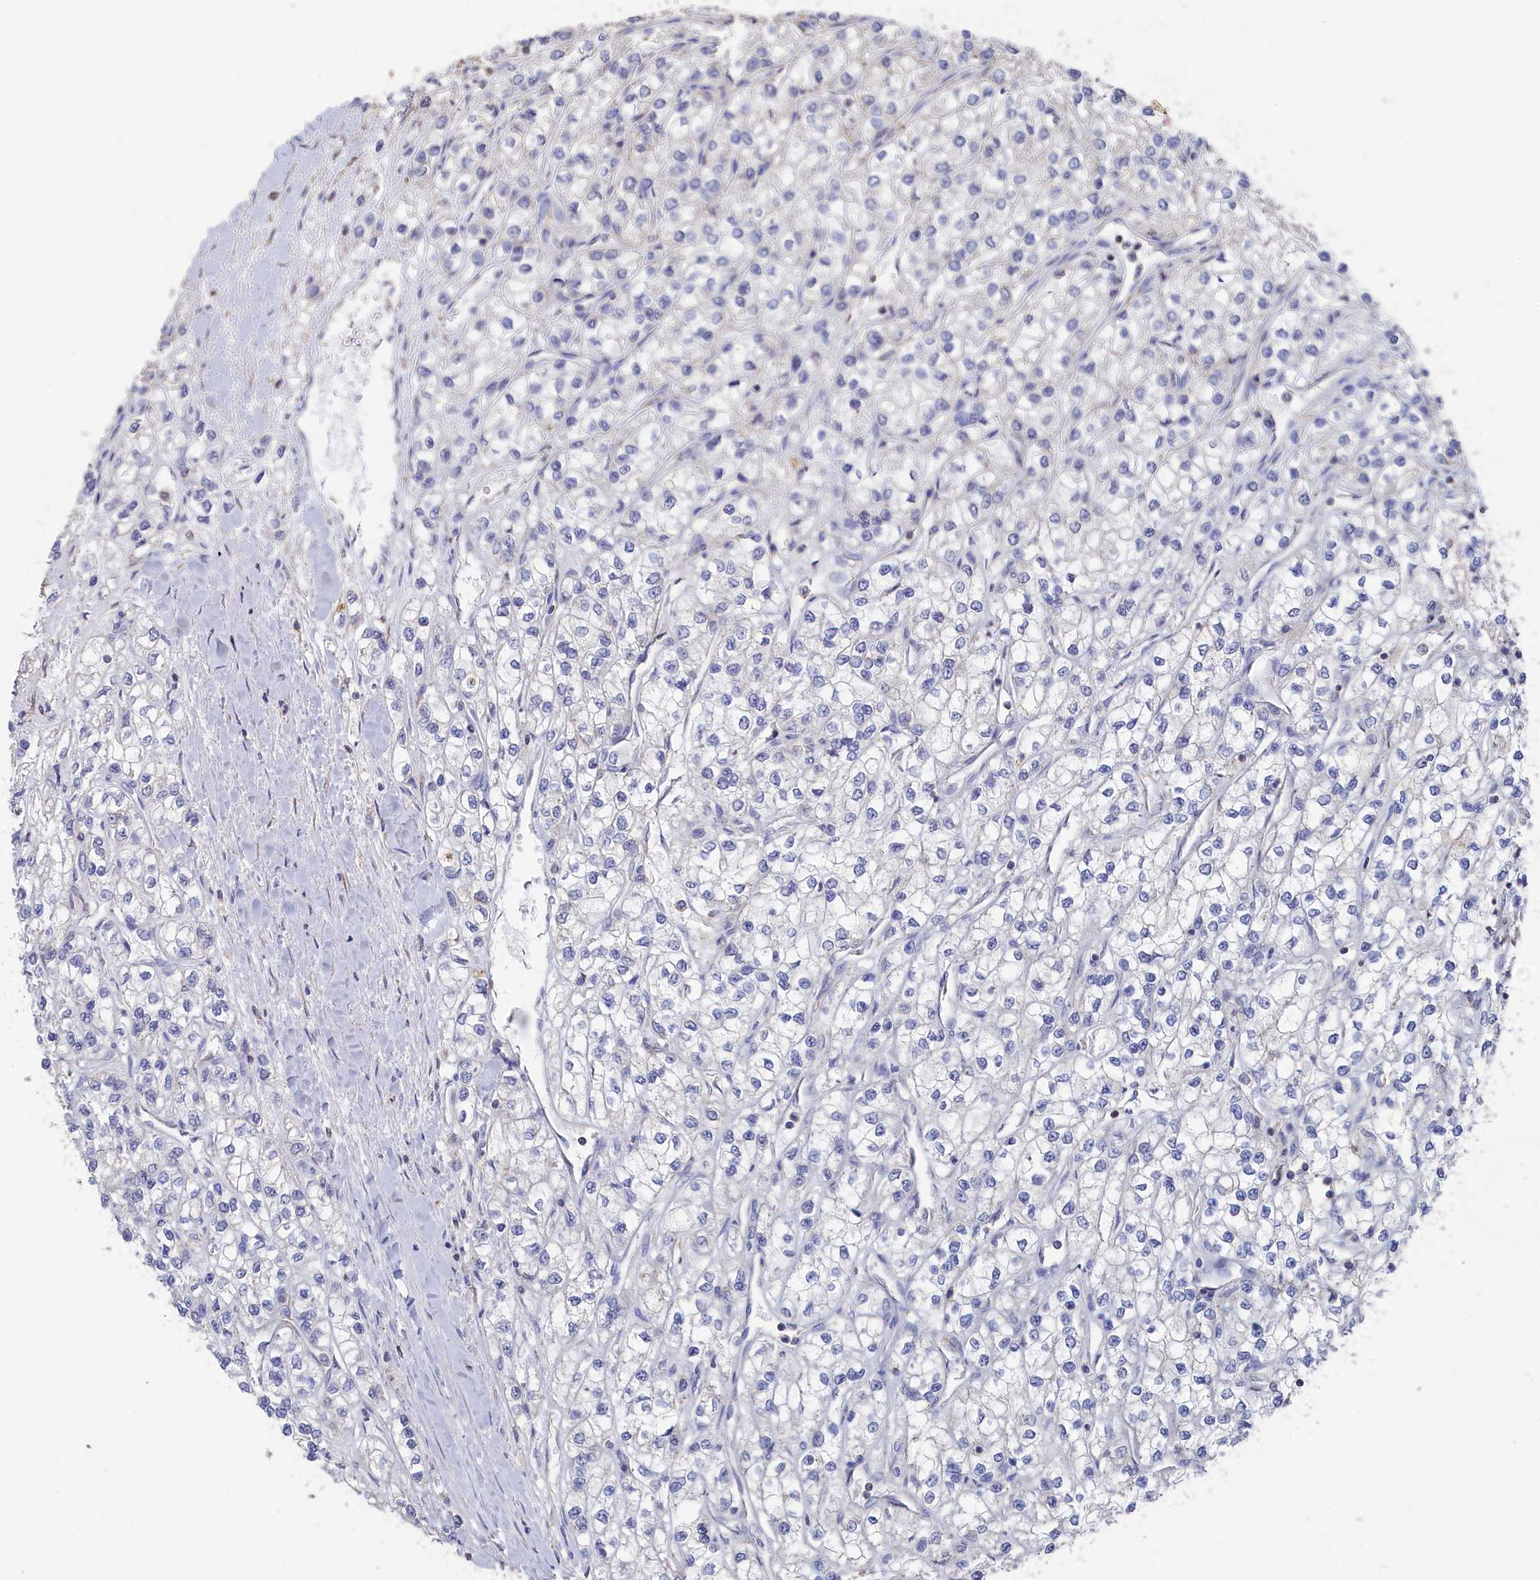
{"staining": {"intensity": "negative", "quantity": "none", "location": "none"}, "tissue": "renal cancer", "cell_type": "Tumor cells", "image_type": "cancer", "snomed": [{"axis": "morphology", "description": "Adenocarcinoma, NOS"}, {"axis": "topography", "description": "Kidney"}], "caption": "The IHC image has no significant expression in tumor cells of renal cancer tissue. (DAB immunohistochemistry with hematoxylin counter stain).", "gene": "SEMG2", "patient": {"sex": "male", "age": 80}}